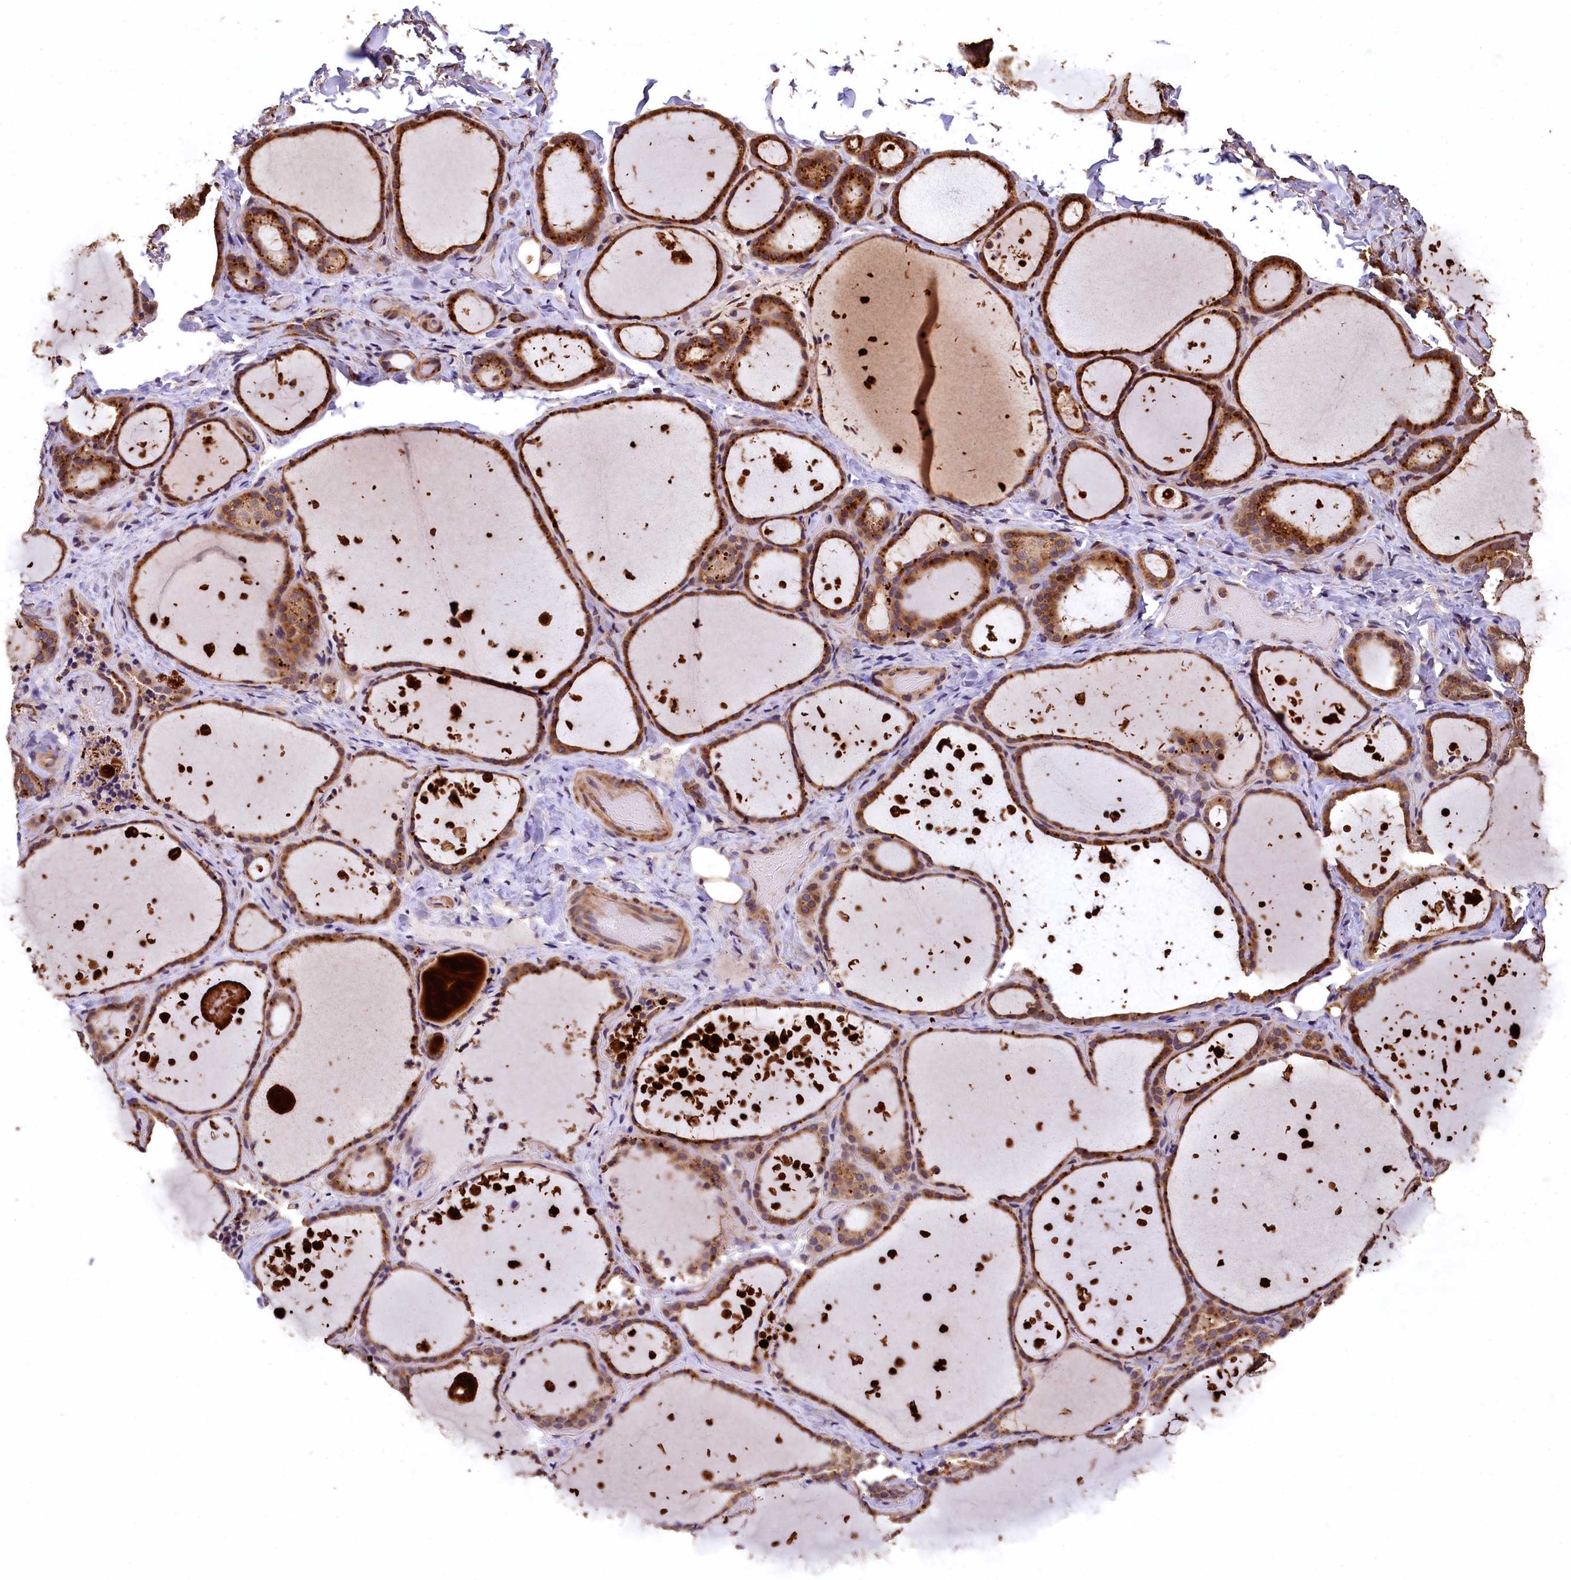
{"staining": {"intensity": "moderate", "quantity": ">75%", "location": "cytoplasmic/membranous"}, "tissue": "thyroid gland", "cell_type": "Glandular cells", "image_type": "normal", "snomed": [{"axis": "morphology", "description": "Normal tissue, NOS"}, {"axis": "topography", "description": "Thyroid gland"}], "caption": "Protein expression analysis of unremarkable thyroid gland shows moderate cytoplasmic/membranous positivity in about >75% of glandular cells. Nuclei are stained in blue.", "gene": "LSM4", "patient": {"sex": "female", "age": 44}}